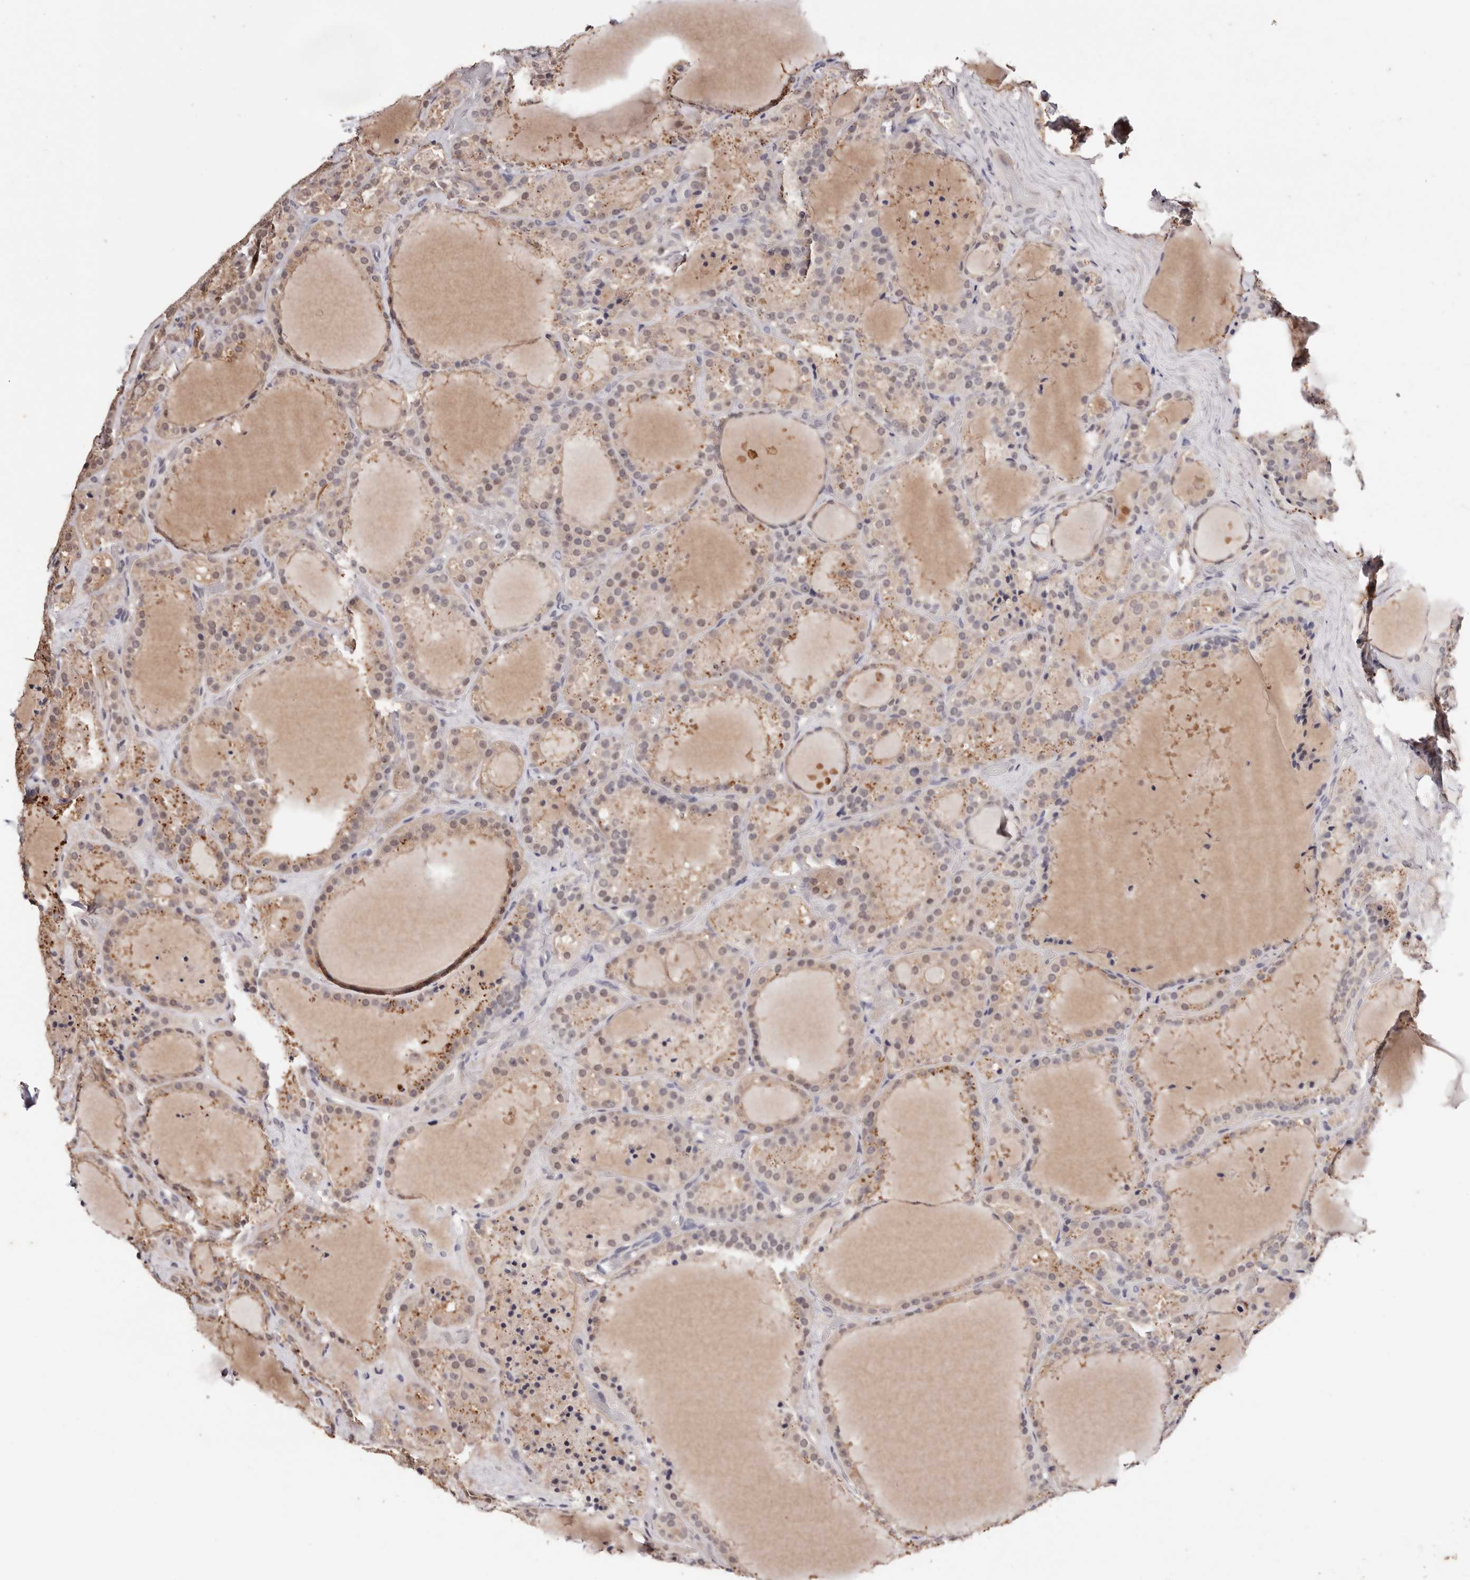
{"staining": {"intensity": "weak", "quantity": ">75%", "location": "cytoplasmic/membranous,nuclear"}, "tissue": "thyroid cancer", "cell_type": "Tumor cells", "image_type": "cancer", "snomed": [{"axis": "morphology", "description": "Papillary adenocarcinoma, NOS"}, {"axis": "topography", "description": "Thyroid gland"}], "caption": "Immunohistochemical staining of human thyroid cancer exhibits low levels of weak cytoplasmic/membranous and nuclear protein positivity in approximately >75% of tumor cells.", "gene": "TYW3", "patient": {"sex": "male", "age": 77}}